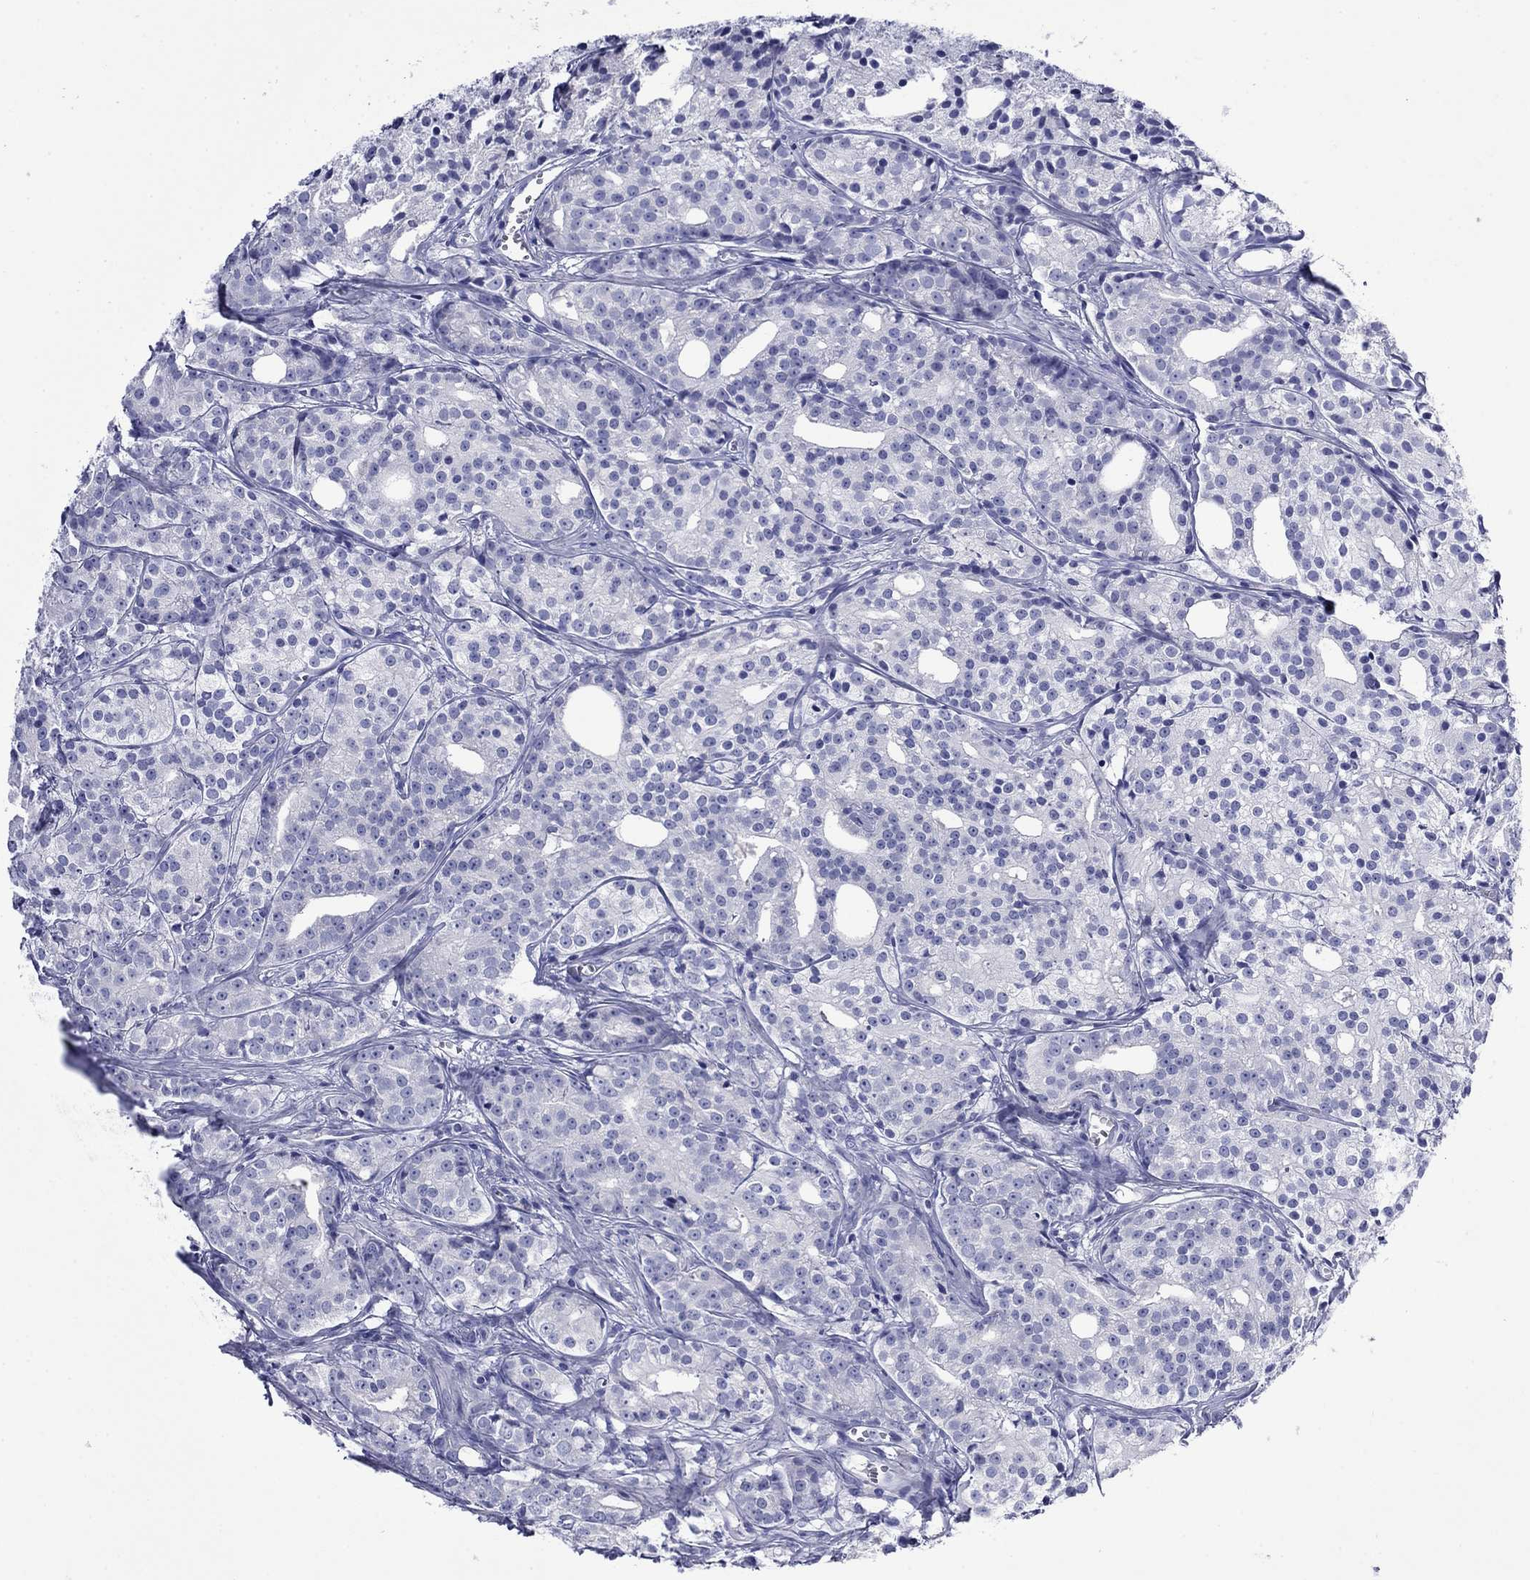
{"staining": {"intensity": "negative", "quantity": "none", "location": "none"}, "tissue": "prostate cancer", "cell_type": "Tumor cells", "image_type": "cancer", "snomed": [{"axis": "morphology", "description": "Adenocarcinoma, Medium grade"}, {"axis": "topography", "description": "Prostate"}], "caption": "The image demonstrates no significant expression in tumor cells of prostate cancer (adenocarcinoma (medium-grade)).", "gene": "GIP", "patient": {"sex": "male", "age": 74}}